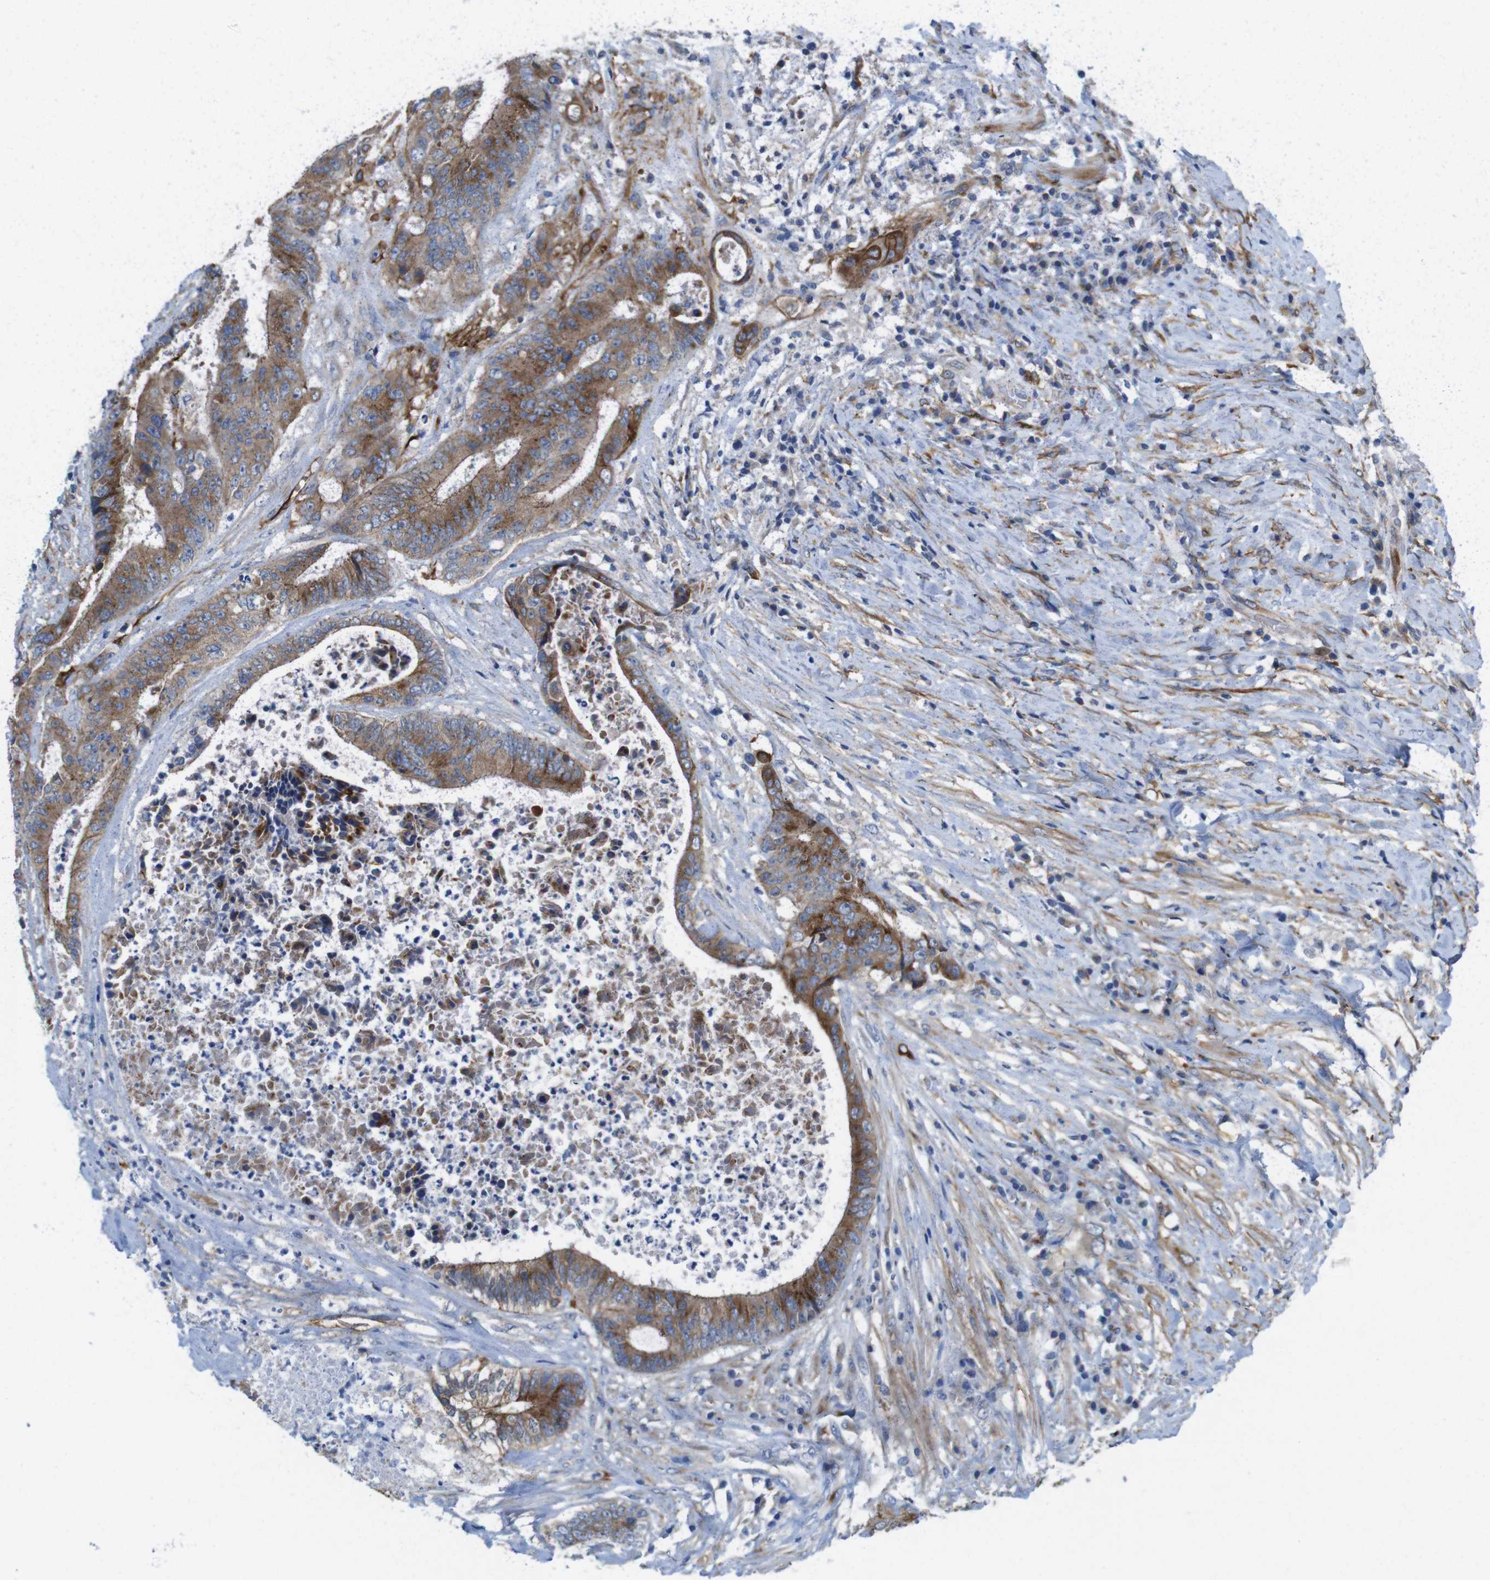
{"staining": {"intensity": "moderate", "quantity": ">75%", "location": "cytoplasmic/membranous"}, "tissue": "colorectal cancer", "cell_type": "Tumor cells", "image_type": "cancer", "snomed": [{"axis": "morphology", "description": "Adenocarcinoma, NOS"}, {"axis": "topography", "description": "Rectum"}], "caption": "Colorectal adenocarcinoma stained with immunohistochemistry (IHC) displays moderate cytoplasmic/membranous expression in approximately >75% of tumor cells.", "gene": "EFCAB14", "patient": {"sex": "male", "age": 72}}